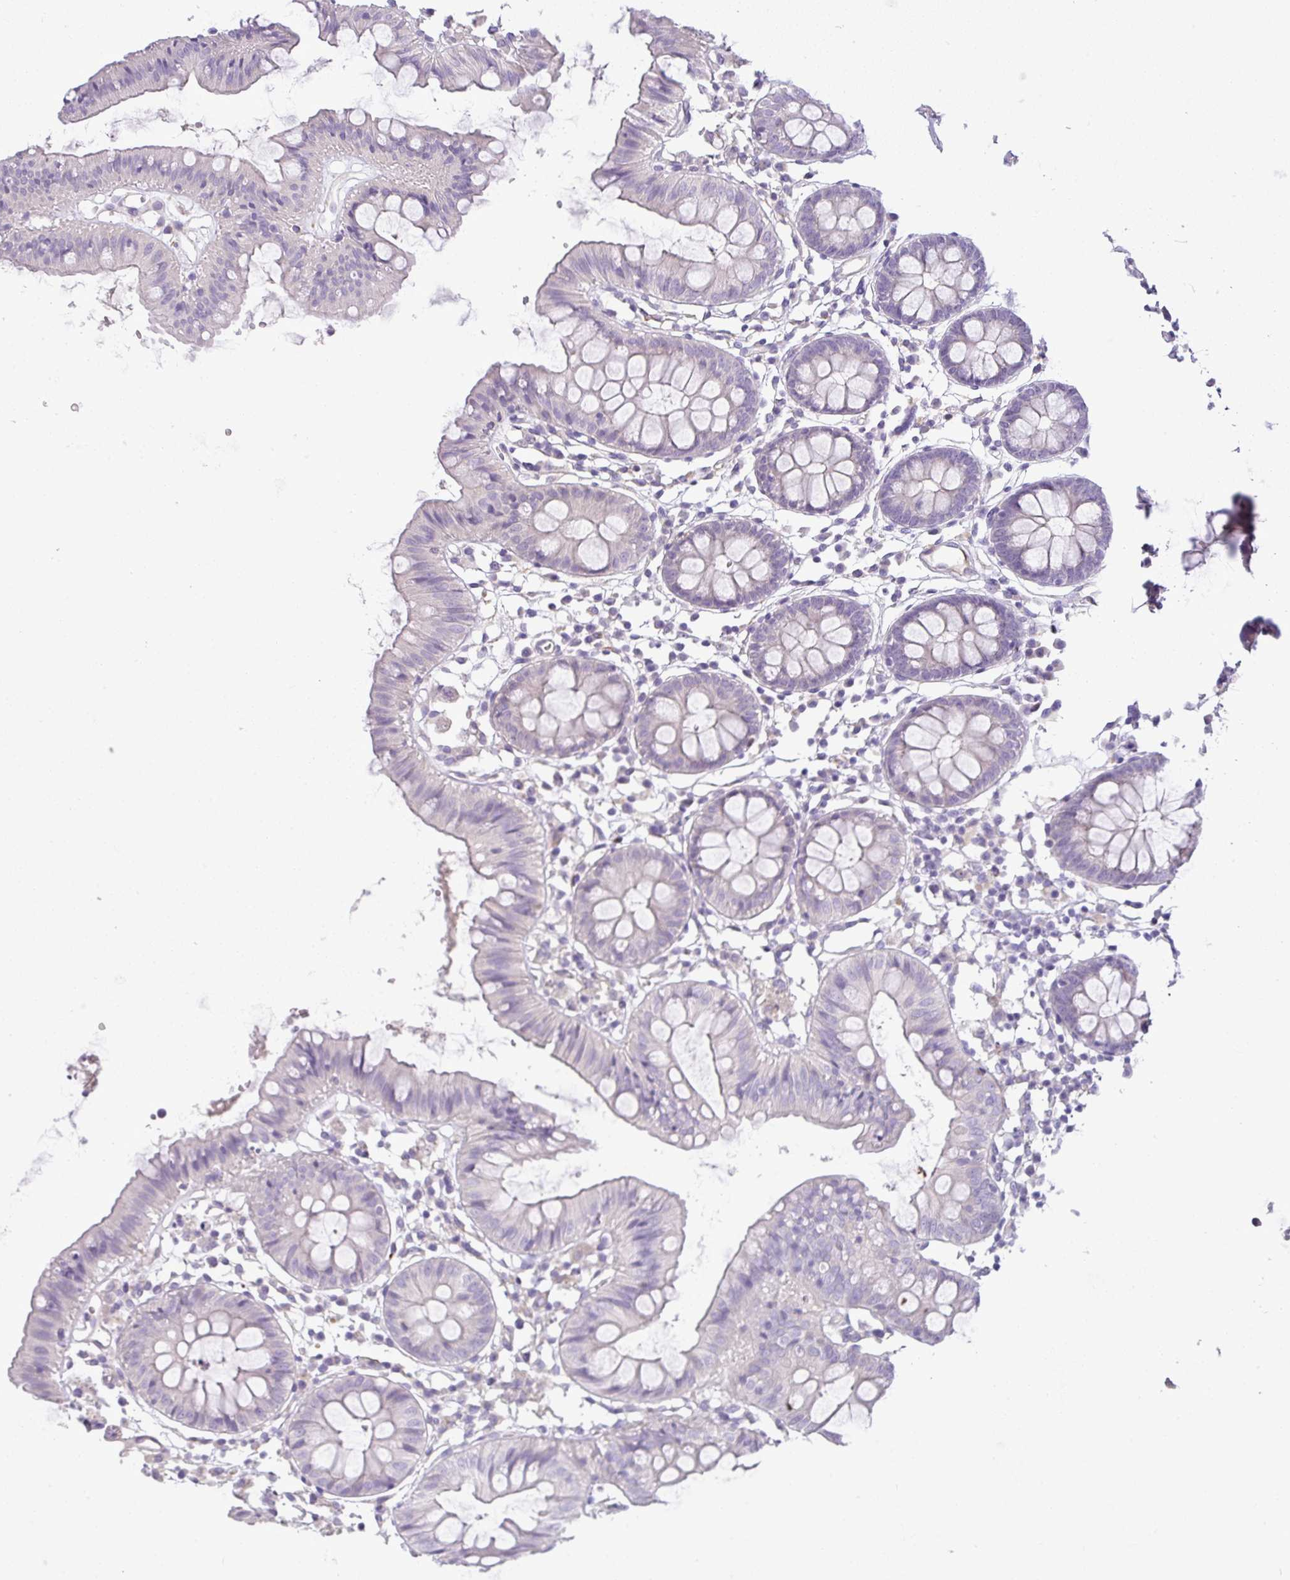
{"staining": {"intensity": "moderate", "quantity": "25%-75%", "location": "cytoplasmic/membranous"}, "tissue": "colon", "cell_type": "Endothelial cells", "image_type": "normal", "snomed": [{"axis": "morphology", "description": "Normal tissue, NOS"}, {"axis": "topography", "description": "Colon"}], "caption": "Endothelial cells exhibit moderate cytoplasmic/membranous expression in about 25%-75% of cells in unremarkable colon. (DAB = brown stain, brightfield microscopy at high magnification).", "gene": "ENSG00000273748", "patient": {"sex": "female", "age": 84}}